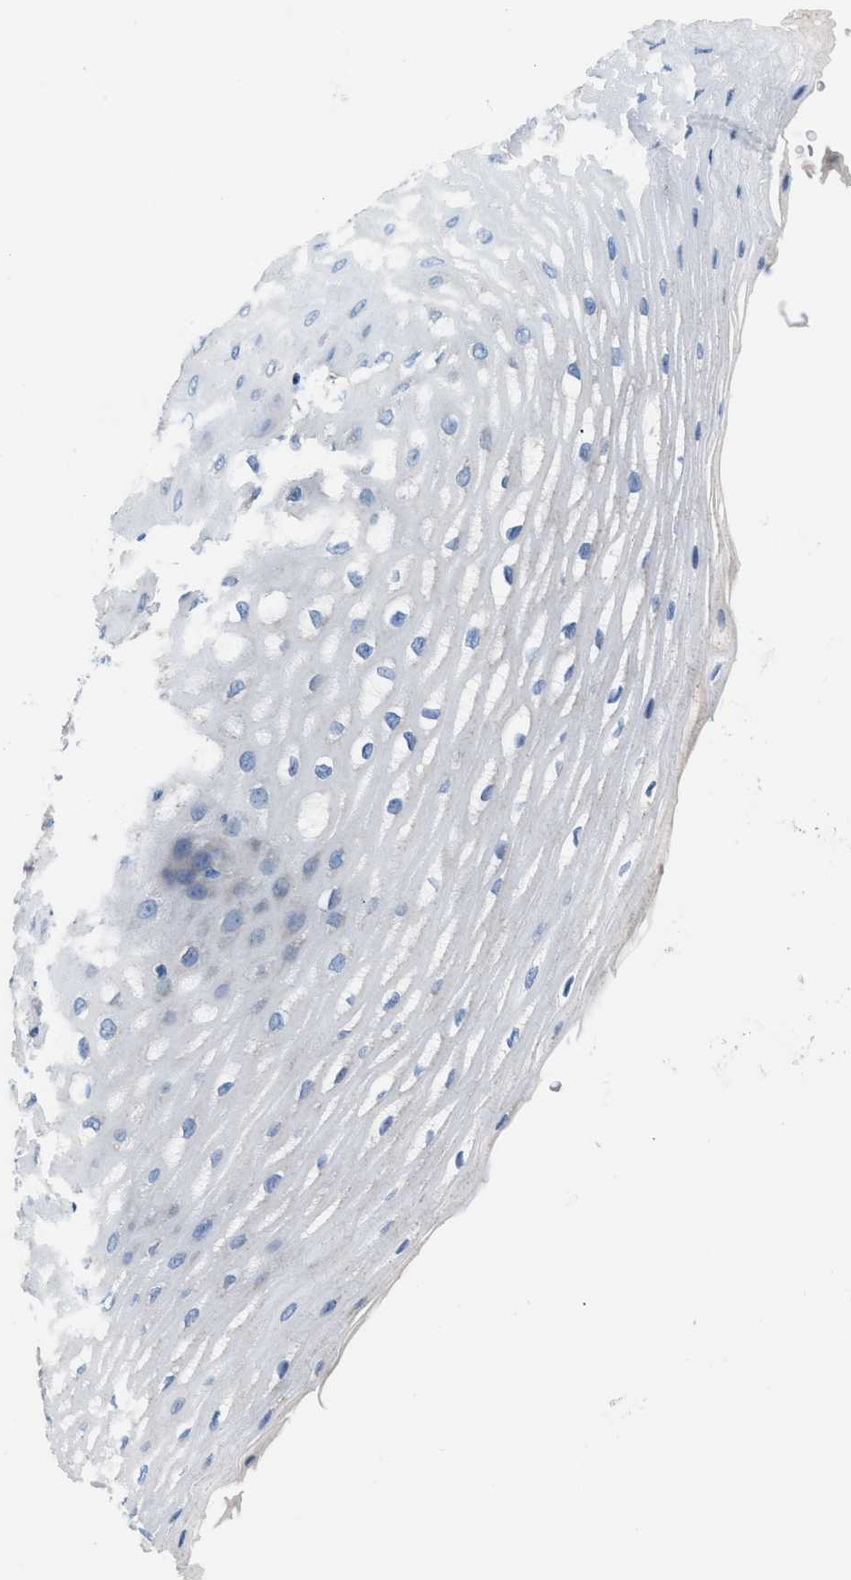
{"staining": {"intensity": "weak", "quantity": "<25%", "location": "cytoplasmic/membranous"}, "tissue": "esophagus", "cell_type": "Squamous epithelial cells", "image_type": "normal", "snomed": [{"axis": "morphology", "description": "Normal tissue, NOS"}, {"axis": "topography", "description": "Esophagus"}], "caption": "Squamous epithelial cells show no significant staining in benign esophagus.", "gene": "ILDR1", "patient": {"sex": "male", "age": 54}}